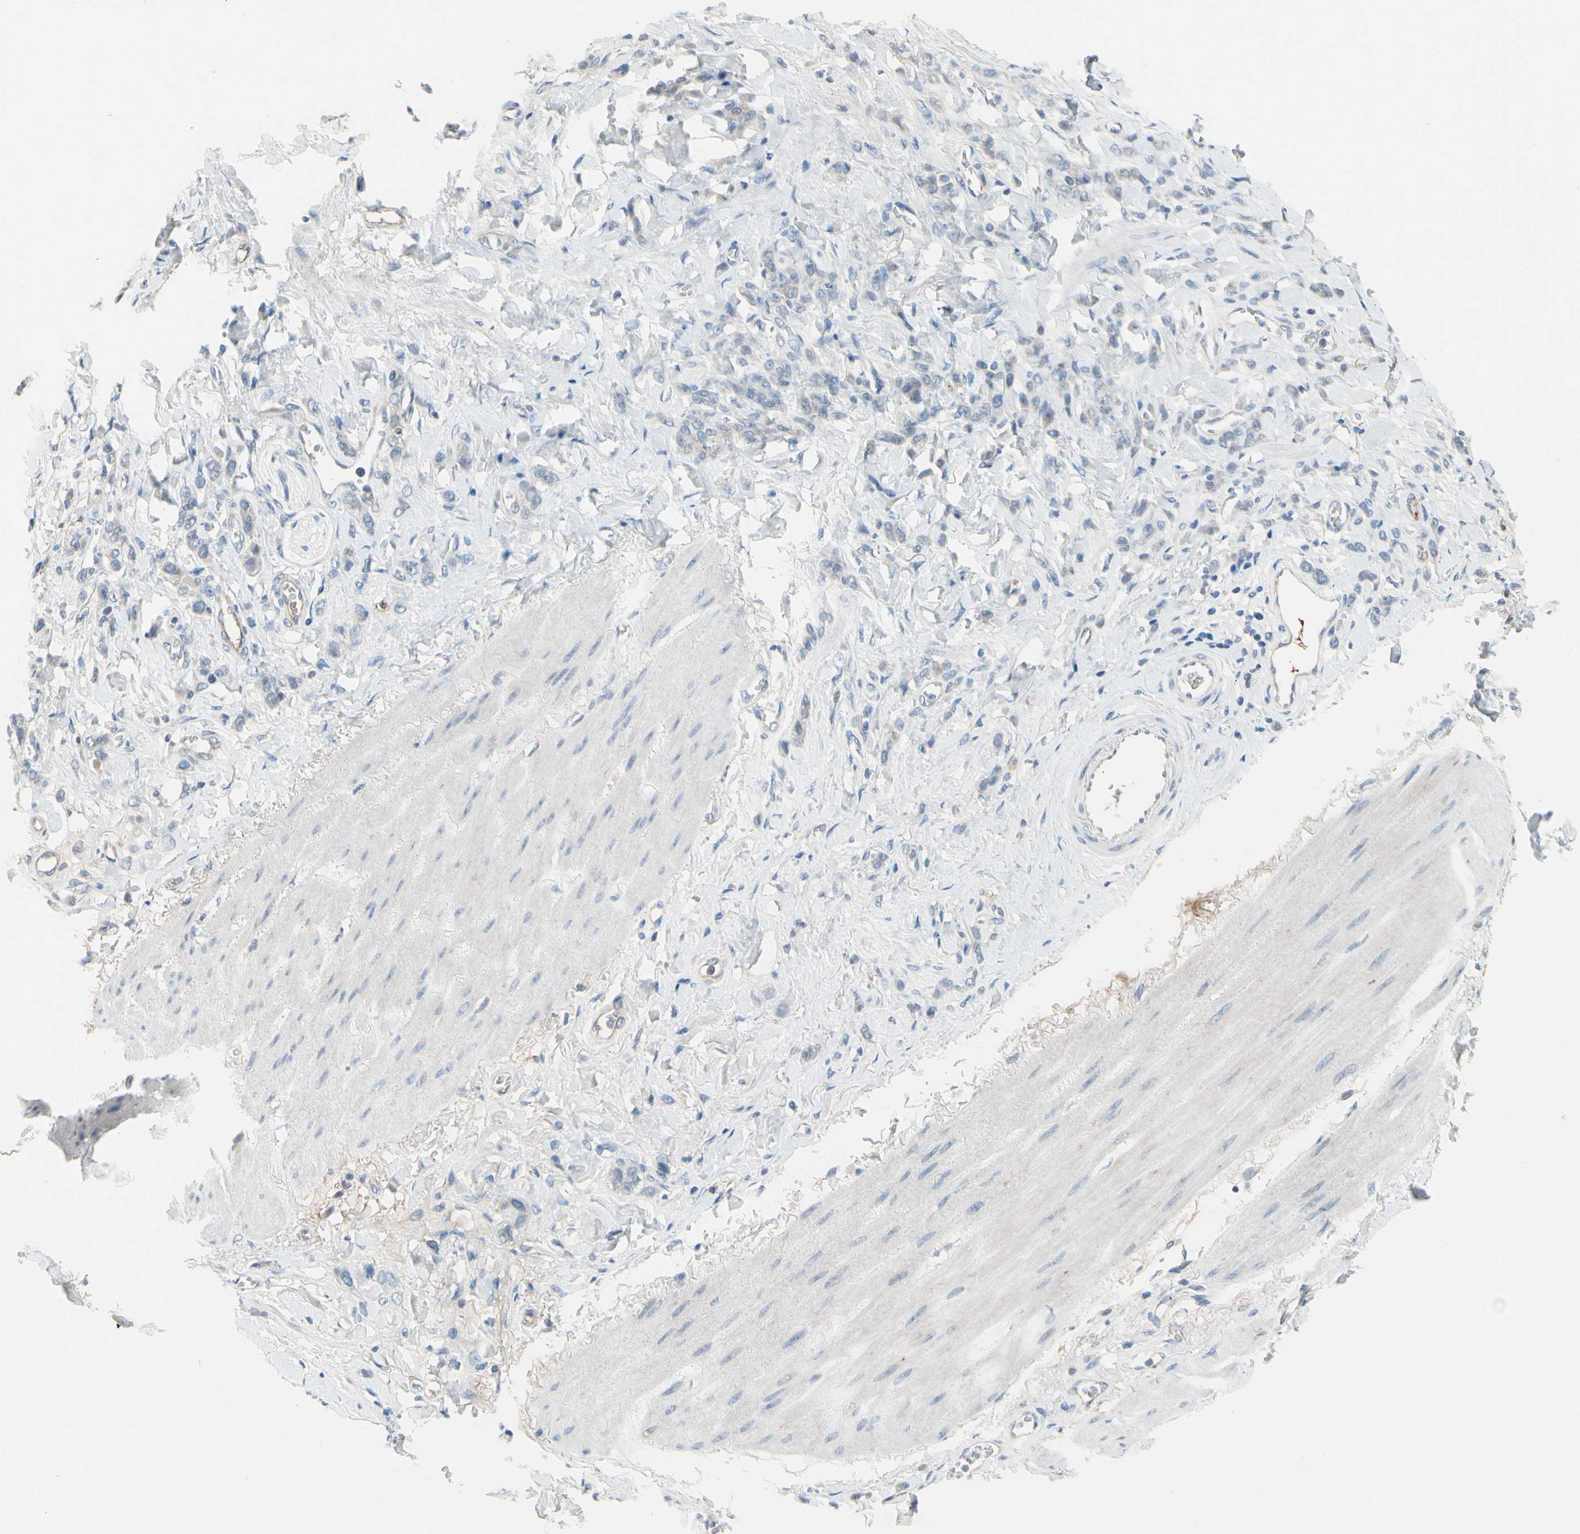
{"staining": {"intensity": "negative", "quantity": "none", "location": "none"}, "tissue": "stomach cancer", "cell_type": "Tumor cells", "image_type": "cancer", "snomed": [{"axis": "morphology", "description": "Adenocarcinoma, NOS"}, {"axis": "topography", "description": "Stomach"}], "caption": "Tumor cells are negative for protein expression in human stomach cancer.", "gene": "CNDP1", "patient": {"sex": "male", "age": 82}}